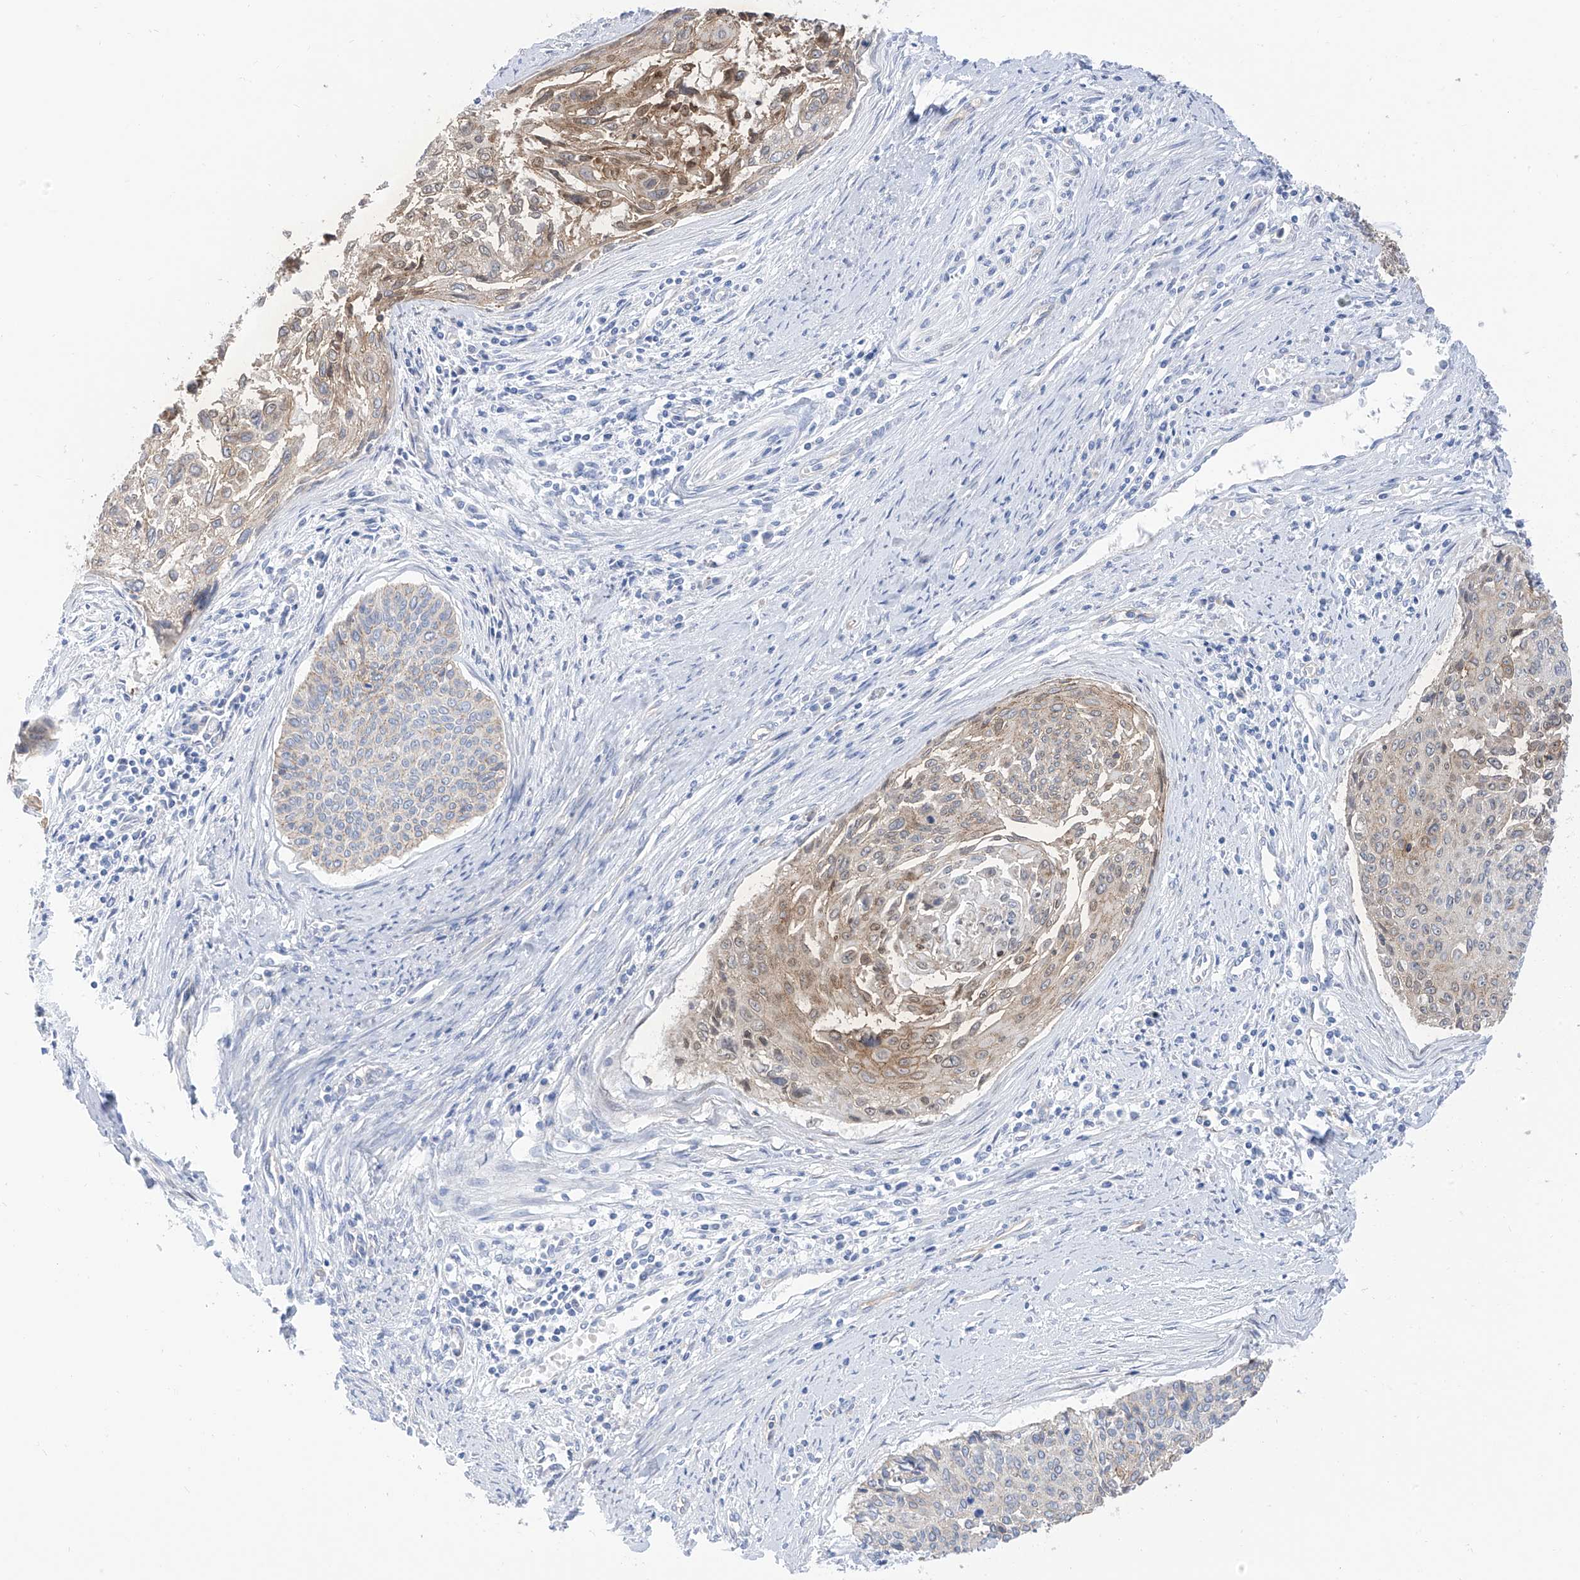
{"staining": {"intensity": "moderate", "quantity": "25%-75%", "location": "cytoplasmic/membranous"}, "tissue": "cervical cancer", "cell_type": "Tumor cells", "image_type": "cancer", "snomed": [{"axis": "morphology", "description": "Squamous cell carcinoma, NOS"}, {"axis": "topography", "description": "Cervix"}], "caption": "The immunohistochemical stain shows moderate cytoplasmic/membranous staining in tumor cells of cervical cancer (squamous cell carcinoma) tissue.", "gene": "ITGA9", "patient": {"sex": "female", "age": 55}}